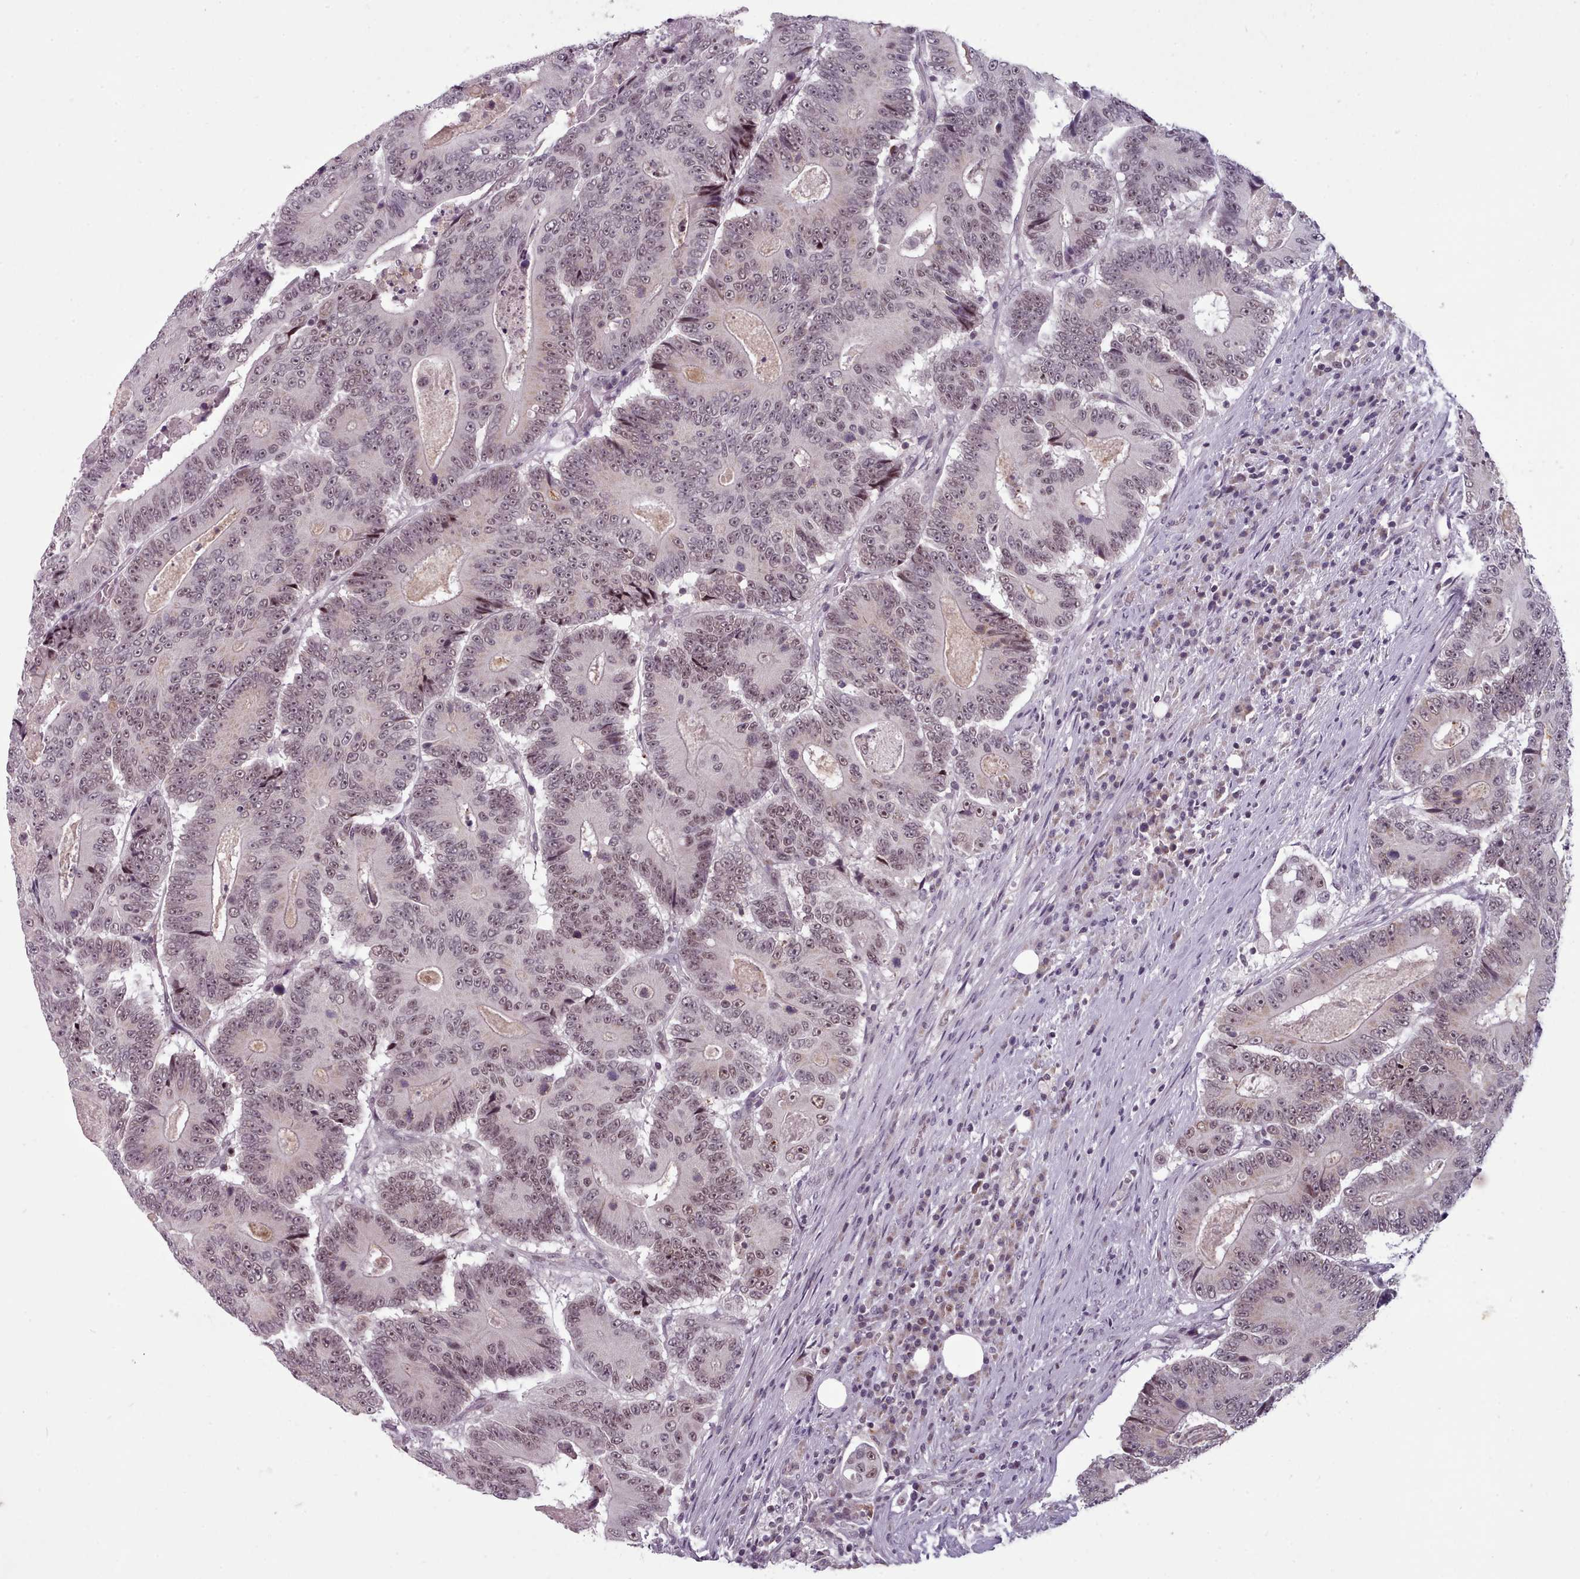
{"staining": {"intensity": "weak", "quantity": ">75%", "location": "nuclear"}, "tissue": "colorectal cancer", "cell_type": "Tumor cells", "image_type": "cancer", "snomed": [{"axis": "morphology", "description": "Adenocarcinoma, NOS"}, {"axis": "topography", "description": "Colon"}], "caption": "IHC (DAB (3,3'-diaminobenzidine)) staining of human colorectal cancer shows weak nuclear protein staining in about >75% of tumor cells.", "gene": "SRSF9", "patient": {"sex": "male", "age": 83}}